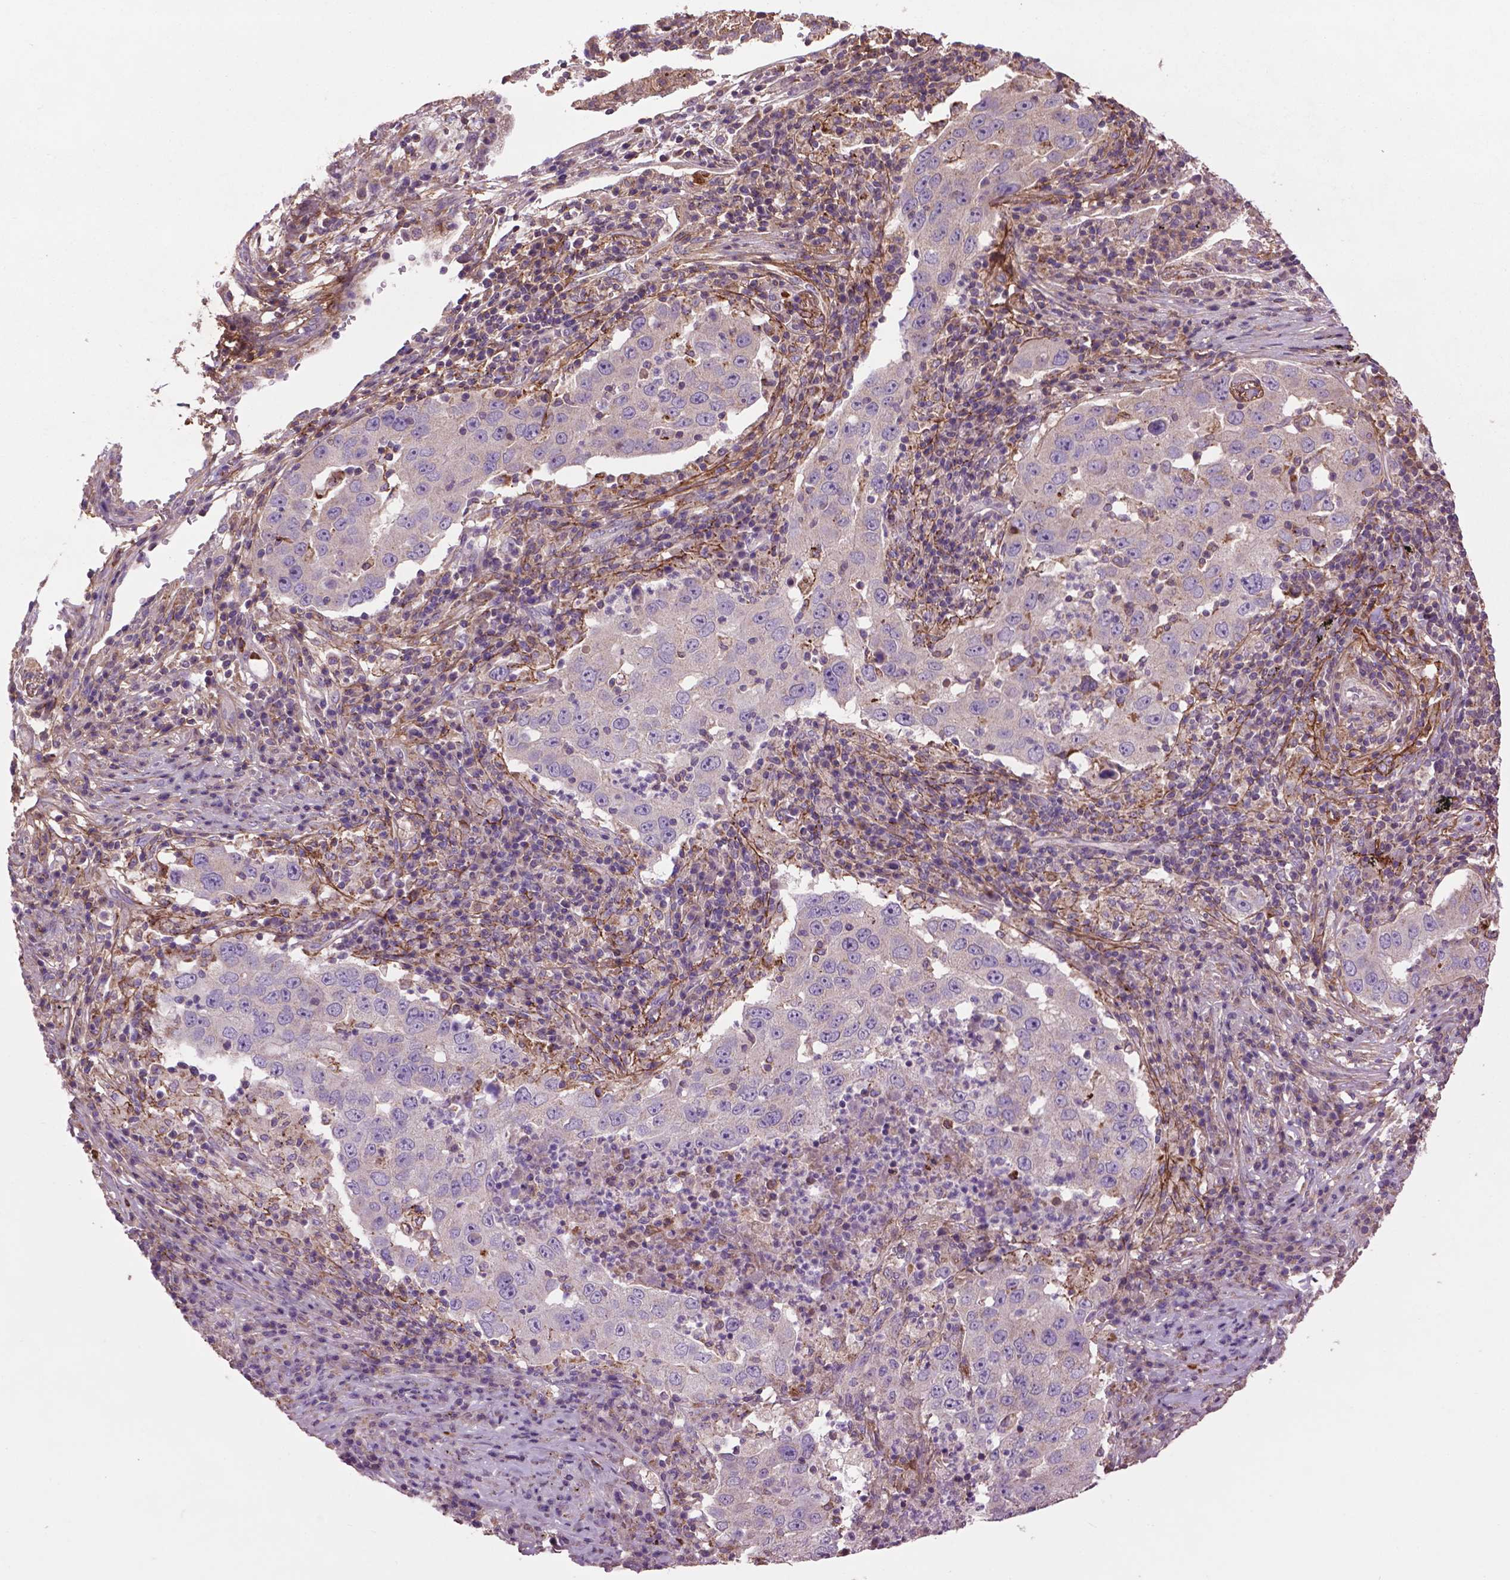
{"staining": {"intensity": "negative", "quantity": "none", "location": "none"}, "tissue": "lung cancer", "cell_type": "Tumor cells", "image_type": "cancer", "snomed": [{"axis": "morphology", "description": "Adenocarcinoma, NOS"}, {"axis": "topography", "description": "Lung"}], "caption": "Protein analysis of lung cancer (adenocarcinoma) exhibits no significant positivity in tumor cells. Brightfield microscopy of immunohistochemistry stained with DAB (3,3'-diaminobenzidine) (brown) and hematoxylin (blue), captured at high magnification.", "gene": "LRRC3C", "patient": {"sex": "male", "age": 73}}